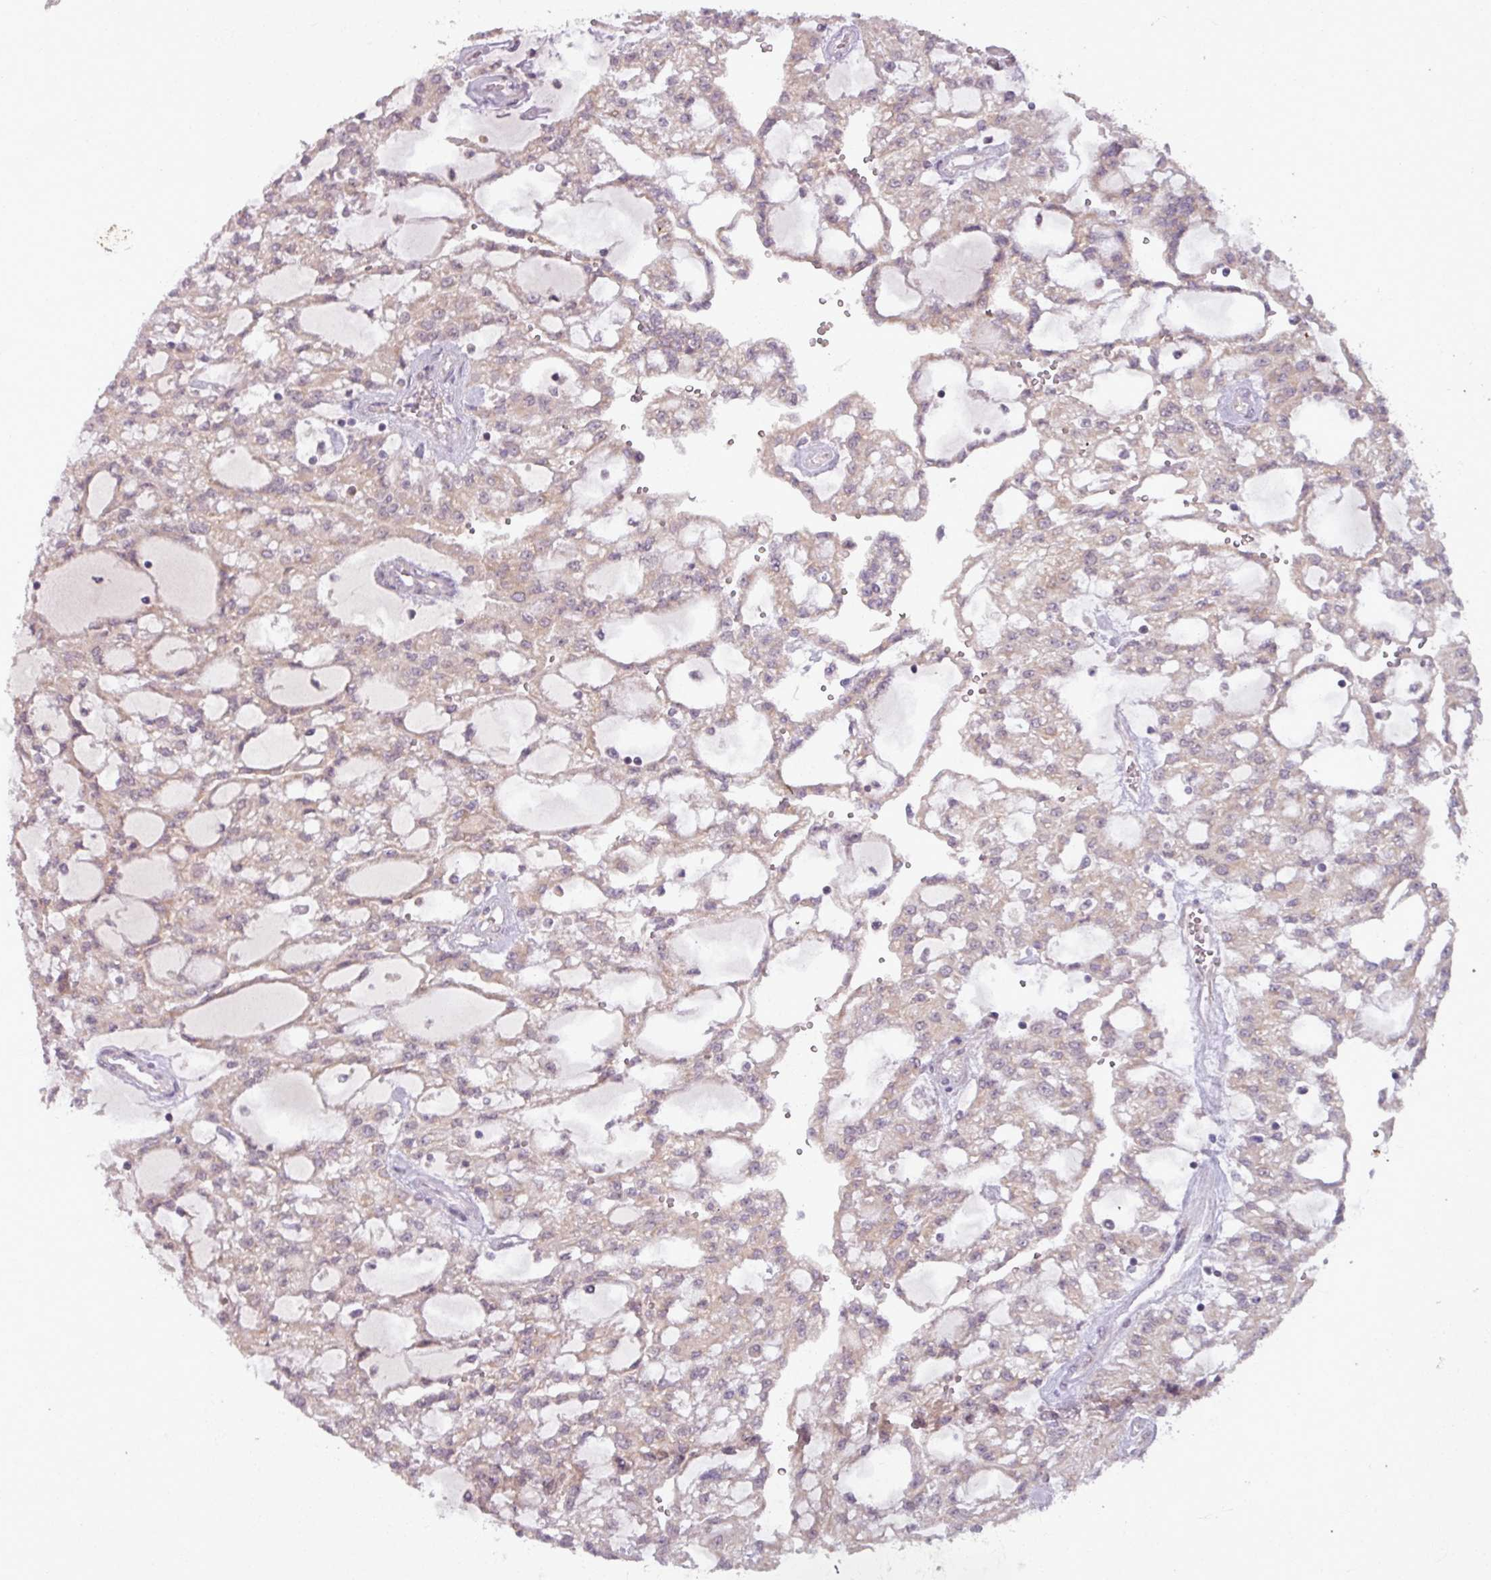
{"staining": {"intensity": "negative", "quantity": "none", "location": "none"}, "tissue": "renal cancer", "cell_type": "Tumor cells", "image_type": "cancer", "snomed": [{"axis": "morphology", "description": "Adenocarcinoma, NOS"}, {"axis": "topography", "description": "Kidney"}], "caption": "Immunohistochemical staining of renal cancer reveals no significant staining in tumor cells.", "gene": "OGFOD3", "patient": {"sex": "male", "age": 63}}